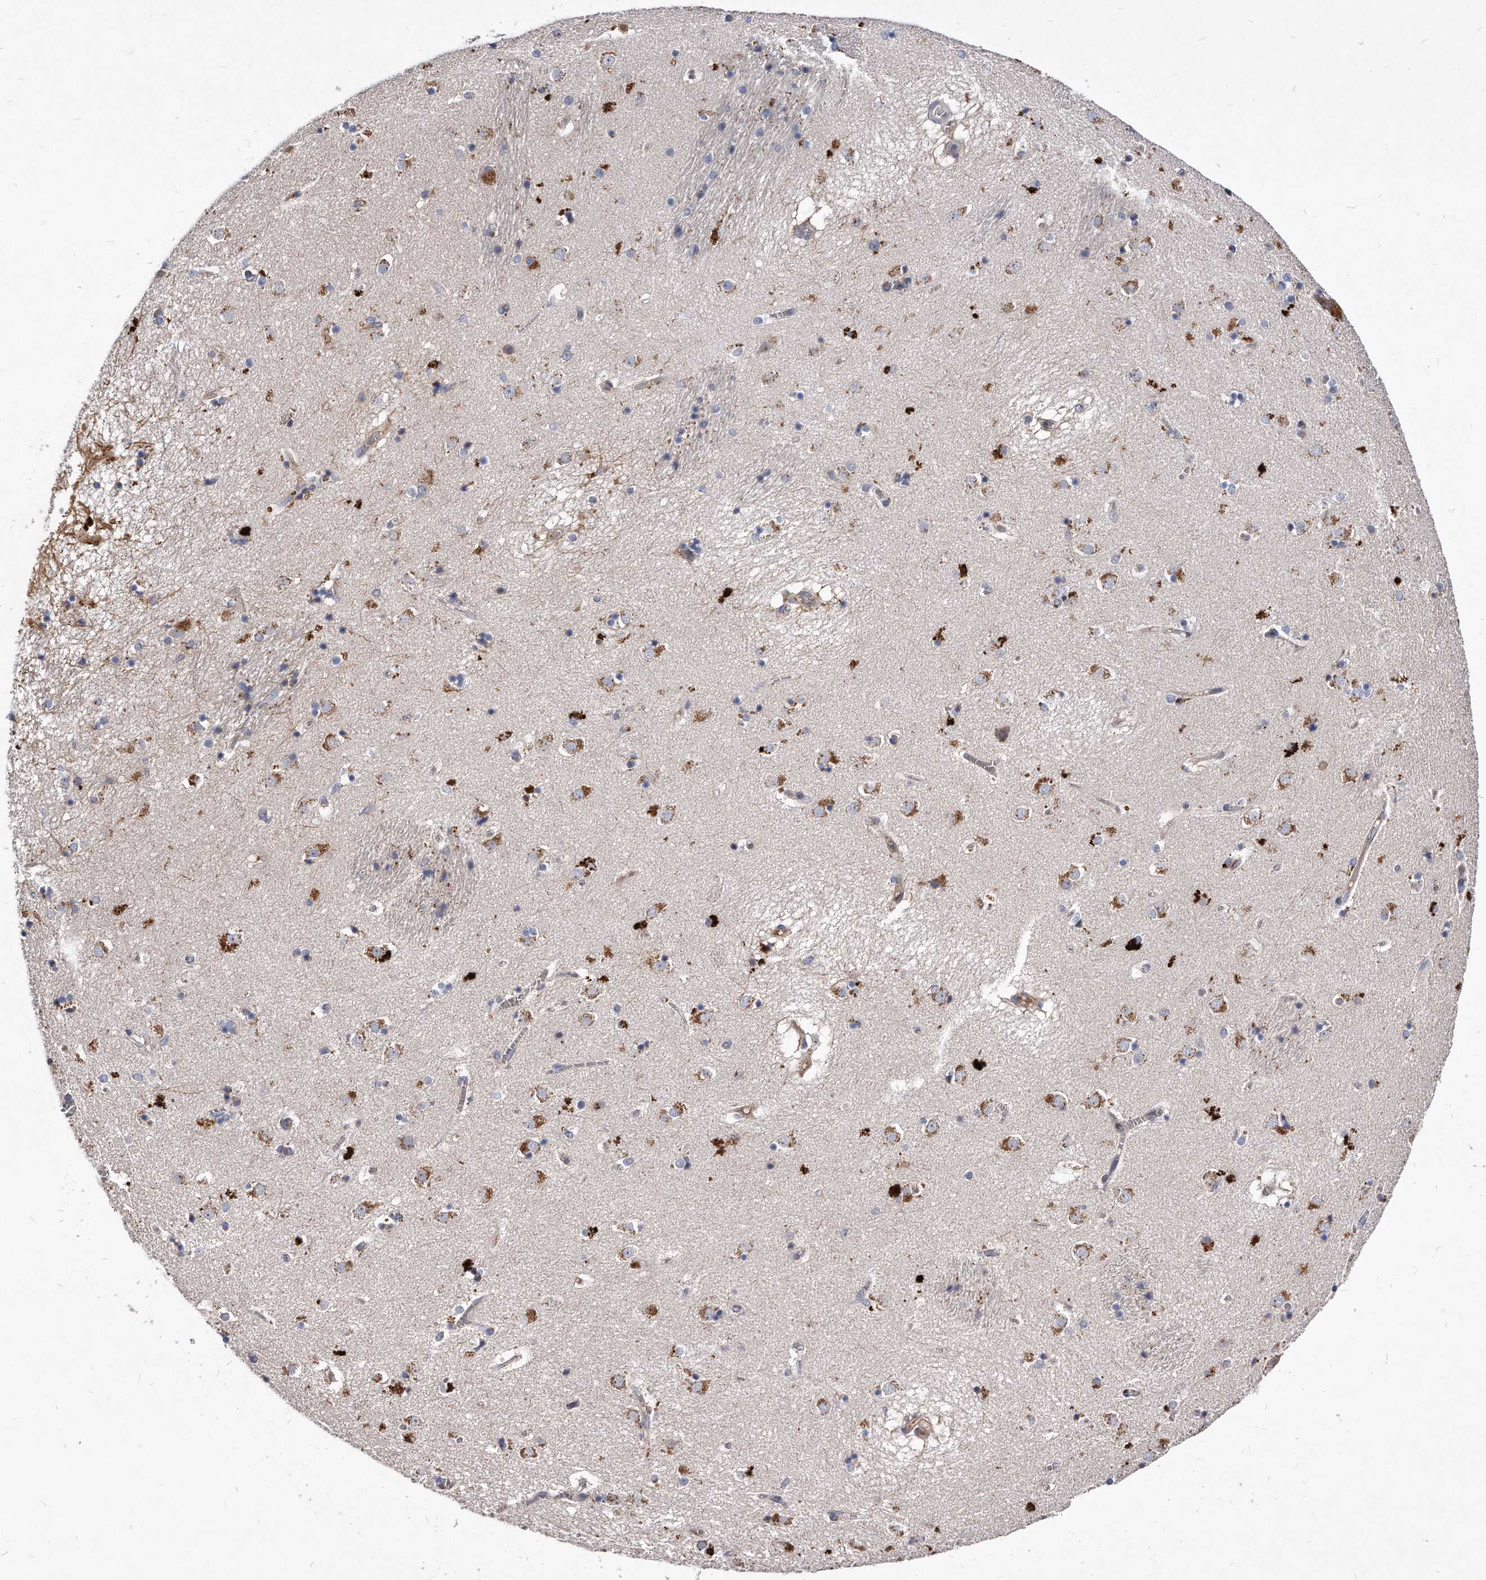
{"staining": {"intensity": "moderate", "quantity": "<25%", "location": "cytoplasmic/membranous"}, "tissue": "caudate", "cell_type": "Glial cells", "image_type": "normal", "snomed": [{"axis": "morphology", "description": "Normal tissue, NOS"}, {"axis": "topography", "description": "Lateral ventricle wall"}], "caption": "Brown immunohistochemical staining in normal caudate reveals moderate cytoplasmic/membranous expression in approximately <25% of glial cells. The staining is performed using DAB (3,3'-diaminobenzidine) brown chromogen to label protein expression. The nuclei are counter-stained blue using hematoxylin.", "gene": "MGAT4A", "patient": {"sex": "male", "age": 70}}